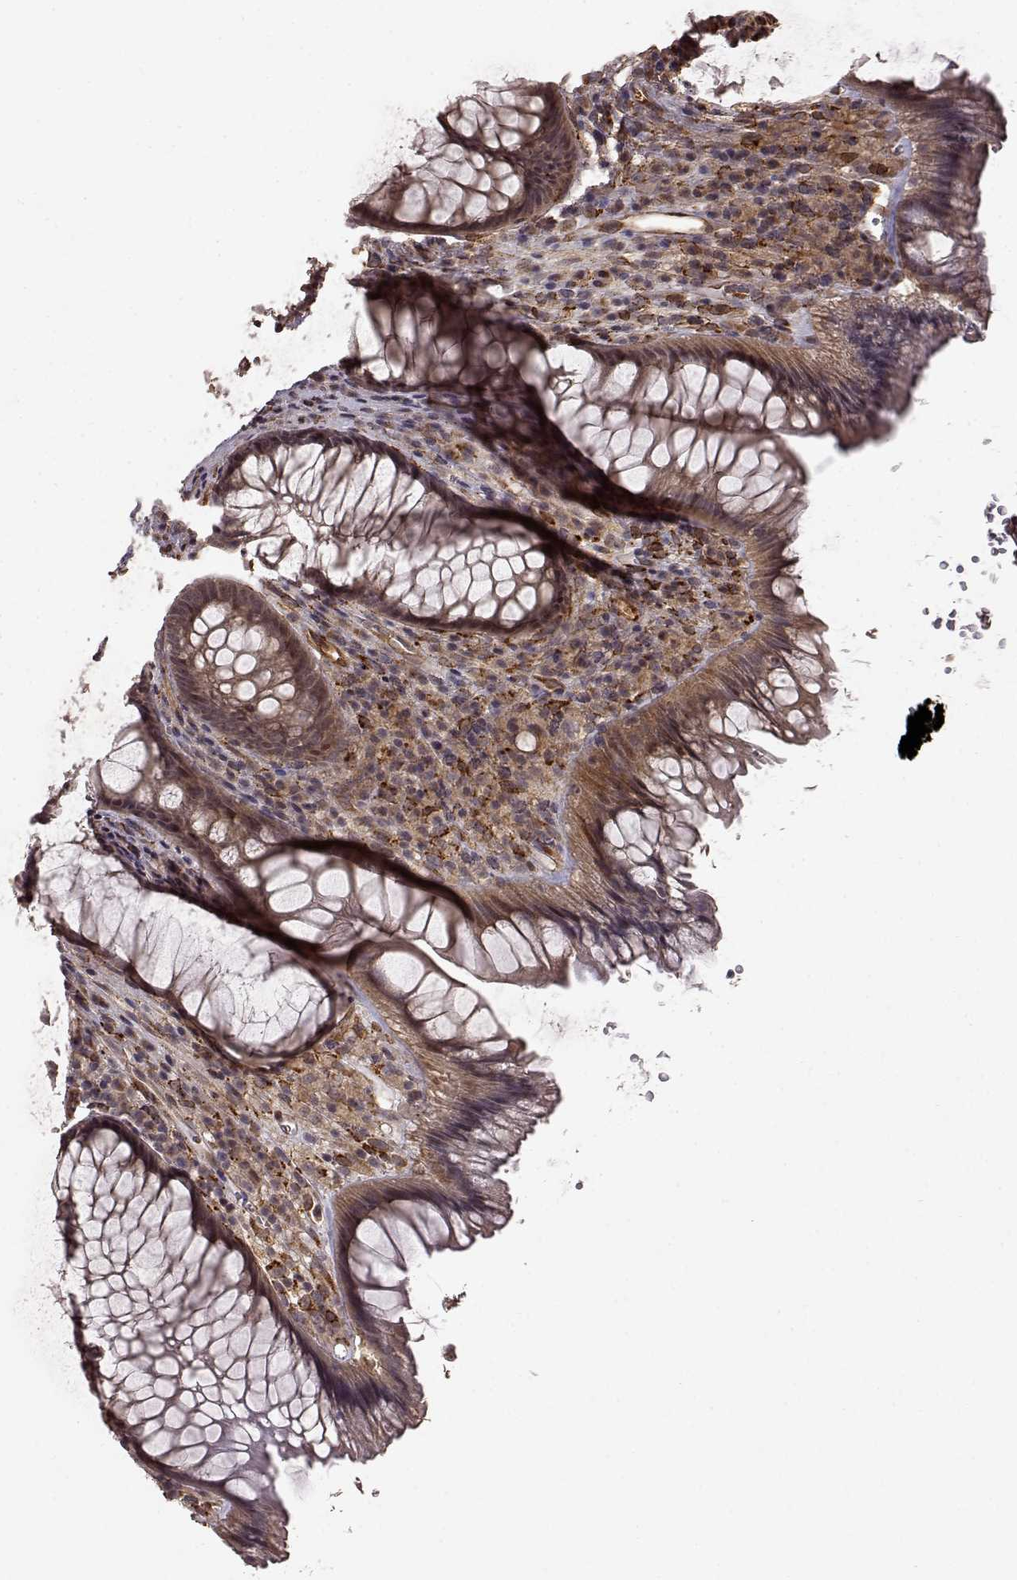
{"staining": {"intensity": "moderate", "quantity": "<25%", "location": "cytoplasmic/membranous"}, "tissue": "rectum", "cell_type": "Glandular cells", "image_type": "normal", "snomed": [{"axis": "morphology", "description": "Normal tissue, NOS"}, {"axis": "topography", "description": "Smooth muscle"}, {"axis": "topography", "description": "Rectum"}], "caption": "Human rectum stained with a brown dye demonstrates moderate cytoplasmic/membranous positive positivity in about <25% of glandular cells.", "gene": "FSTL1", "patient": {"sex": "male", "age": 53}}